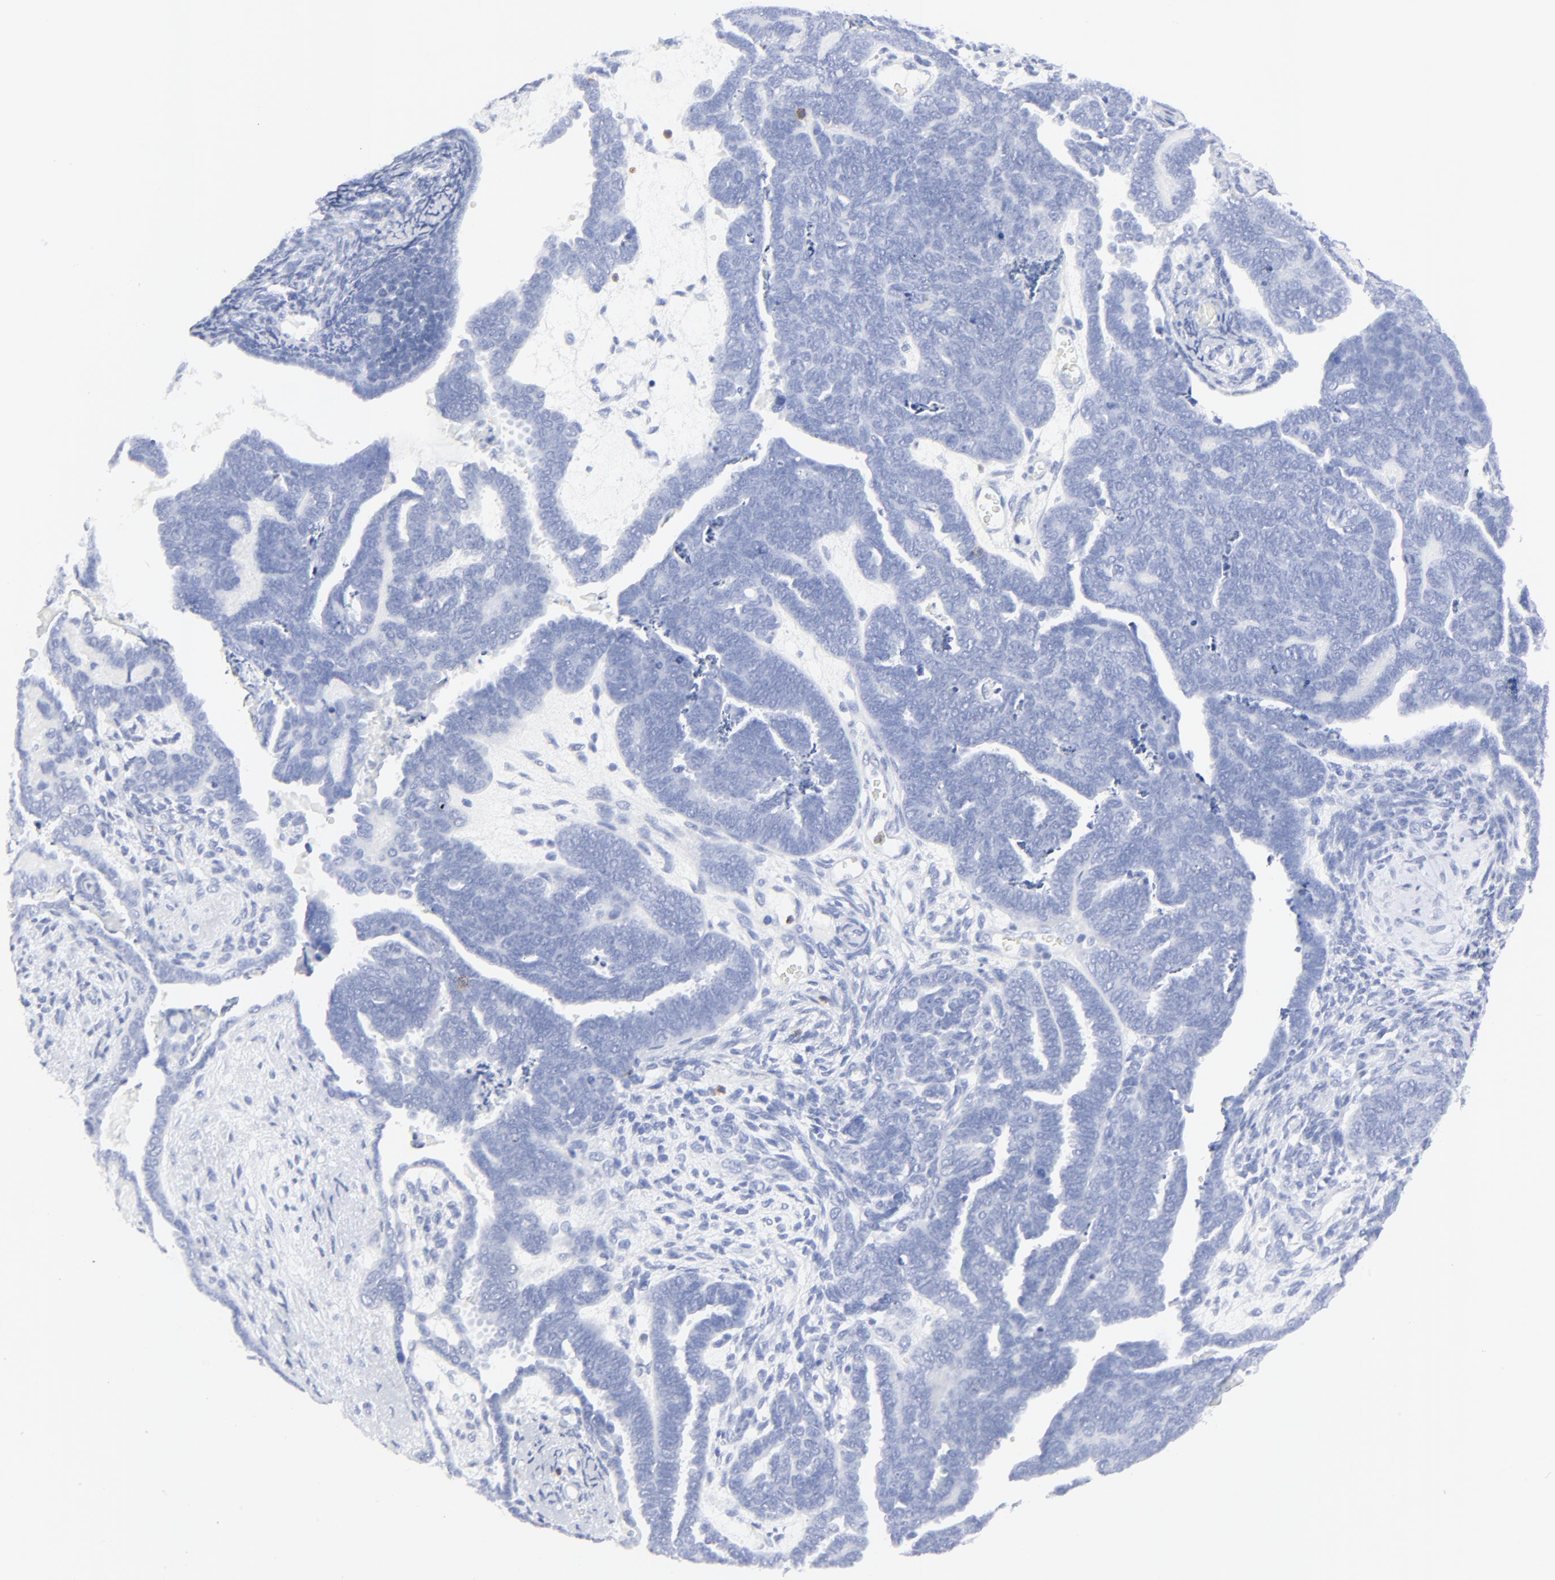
{"staining": {"intensity": "negative", "quantity": "none", "location": "none"}, "tissue": "endometrial cancer", "cell_type": "Tumor cells", "image_type": "cancer", "snomed": [{"axis": "morphology", "description": "Neoplasm, malignant, NOS"}, {"axis": "topography", "description": "Endometrium"}], "caption": "This is an immunohistochemistry micrograph of human neoplasm (malignant) (endometrial). There is no expression in tumor cells.", "gene": "LCK", "patient": {"sex": "female", "age": 74}}